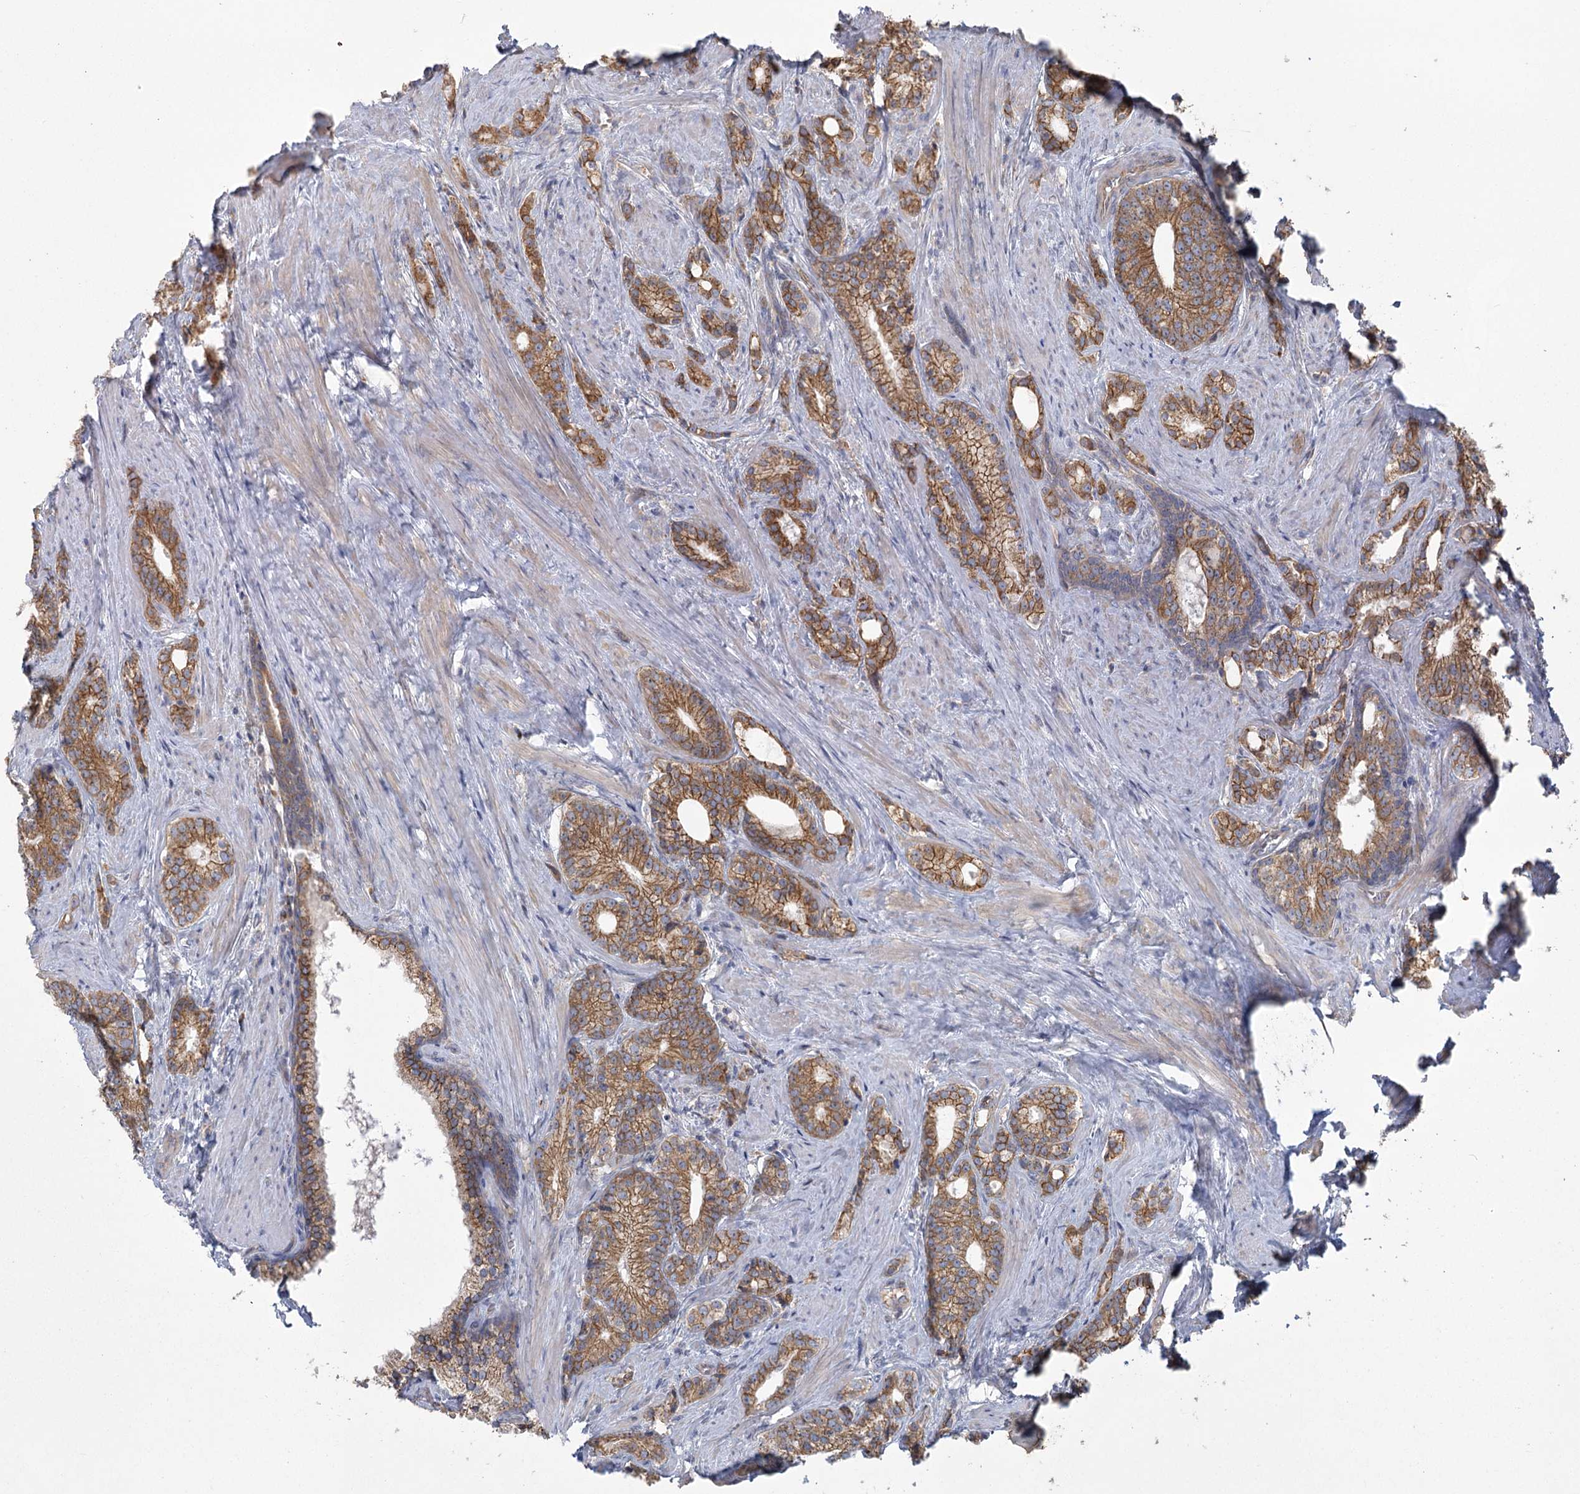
{"staining": {"intensity": "strong", "quantity": ">75%", "location": "cytoplasmic/membranous"}, "tissue": "prostate cancer", "cell_type": "Tumor cells", "image_type": "cancer", "snomed": [{"axis": "morphology", "description": "Adenocarcinoma, Low grade"}, {"axis": "topography", "description": "Prostate"}], "caption": "About >75% of tumor cells in prostate cancer show strong cytoplasmic/membranous protein staining as visualized by brown immunohistochemical staining.", "gene": "CNTLN", "patient": {"sex": "male", "age": 71}}